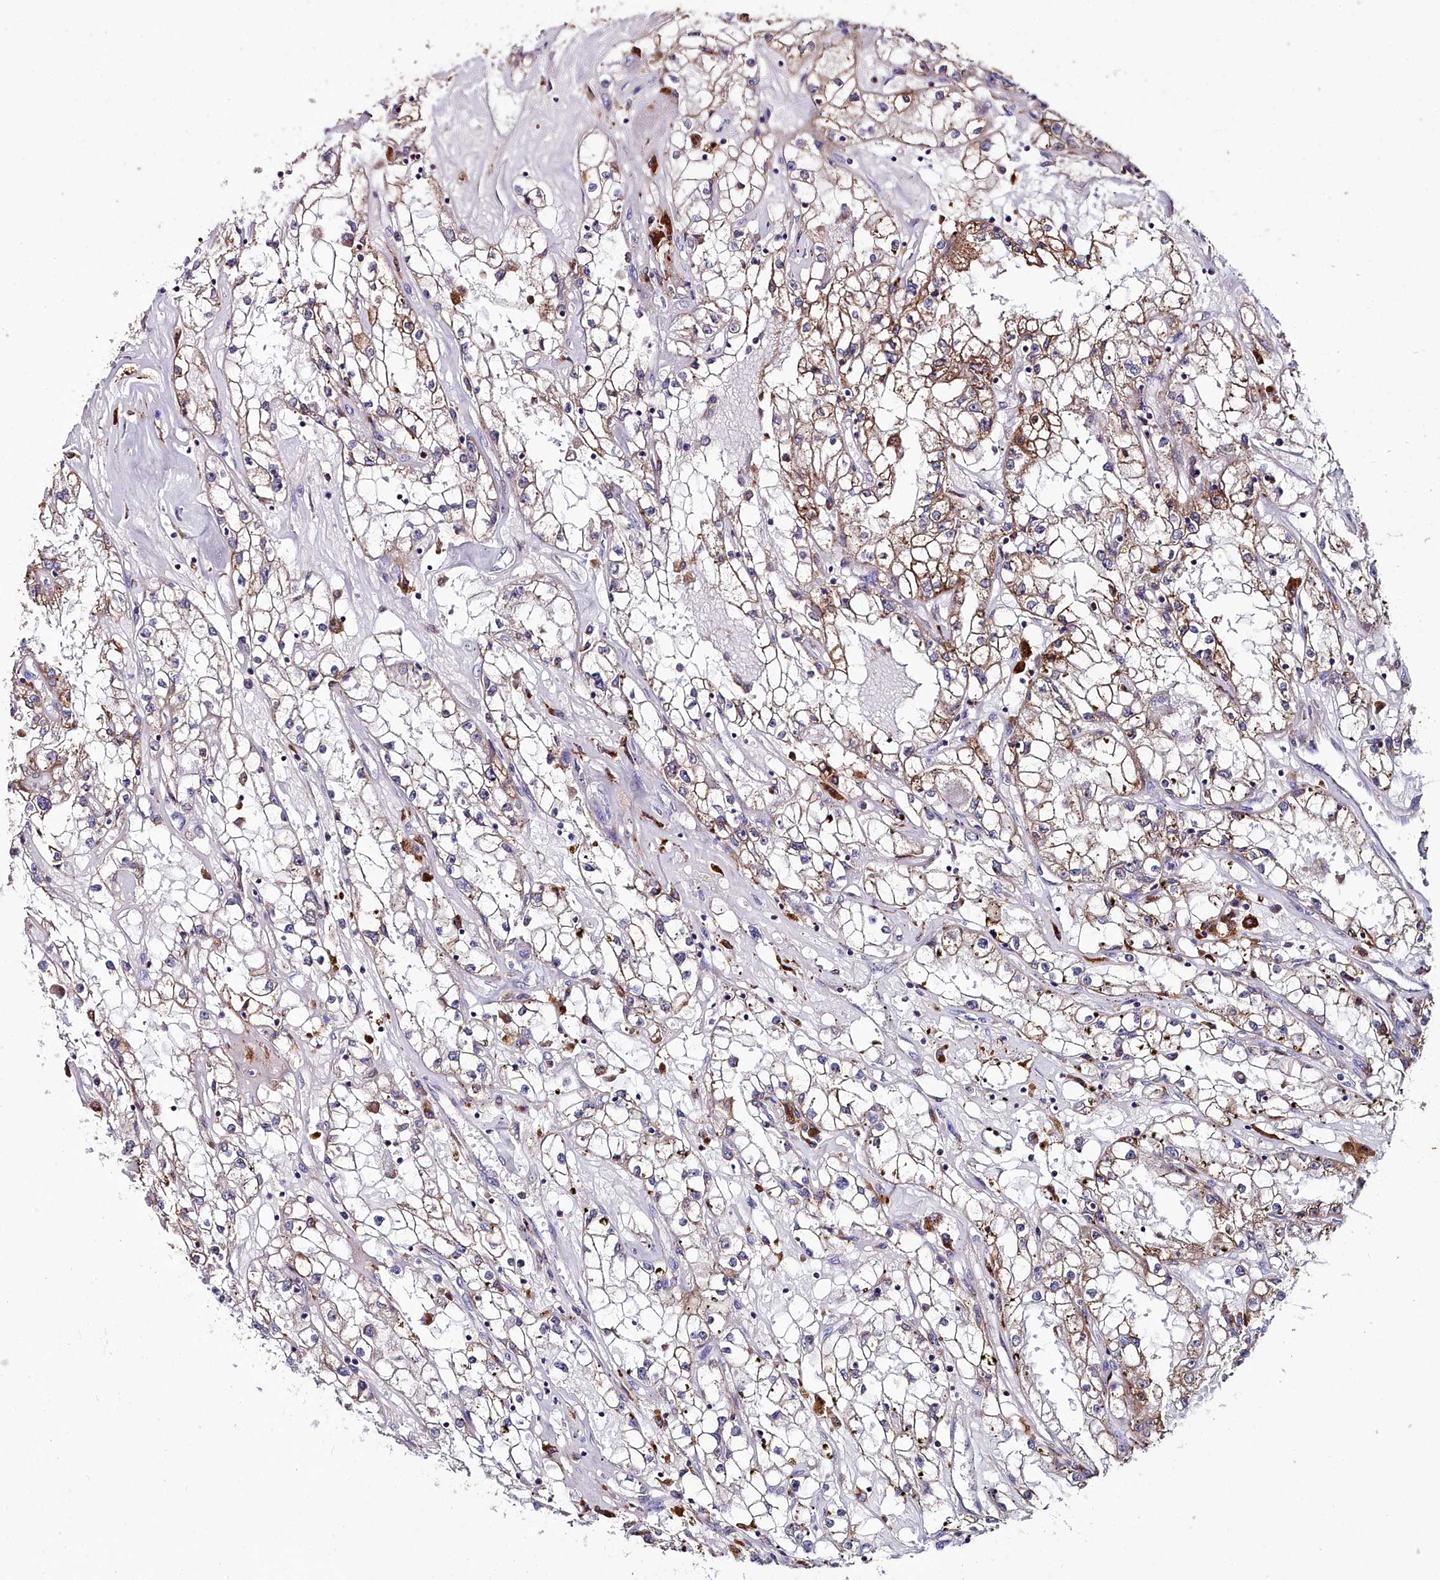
{"staining": {"intensity": "moderate", "quantity": "25%-75%", "location": "cytoplasmic/membranous"}, "tissue": "renal cancer", "cell_type": "Tumor cells", "image_type": "cancer", "snomed": [{"axis": "morphology", "description": "Adenocarcinoma, NOS"}, {"axis": "topography", "description": "Kidney"}], "caption": "There is medium levels of moderate cytoplasmic/membranous staining in tumor cells of renal cancer, as demonstrated by immunohistochemical staining (brown color).", "gene": "AMBRA1", "patient": {"sex": "male", "age": 56}}